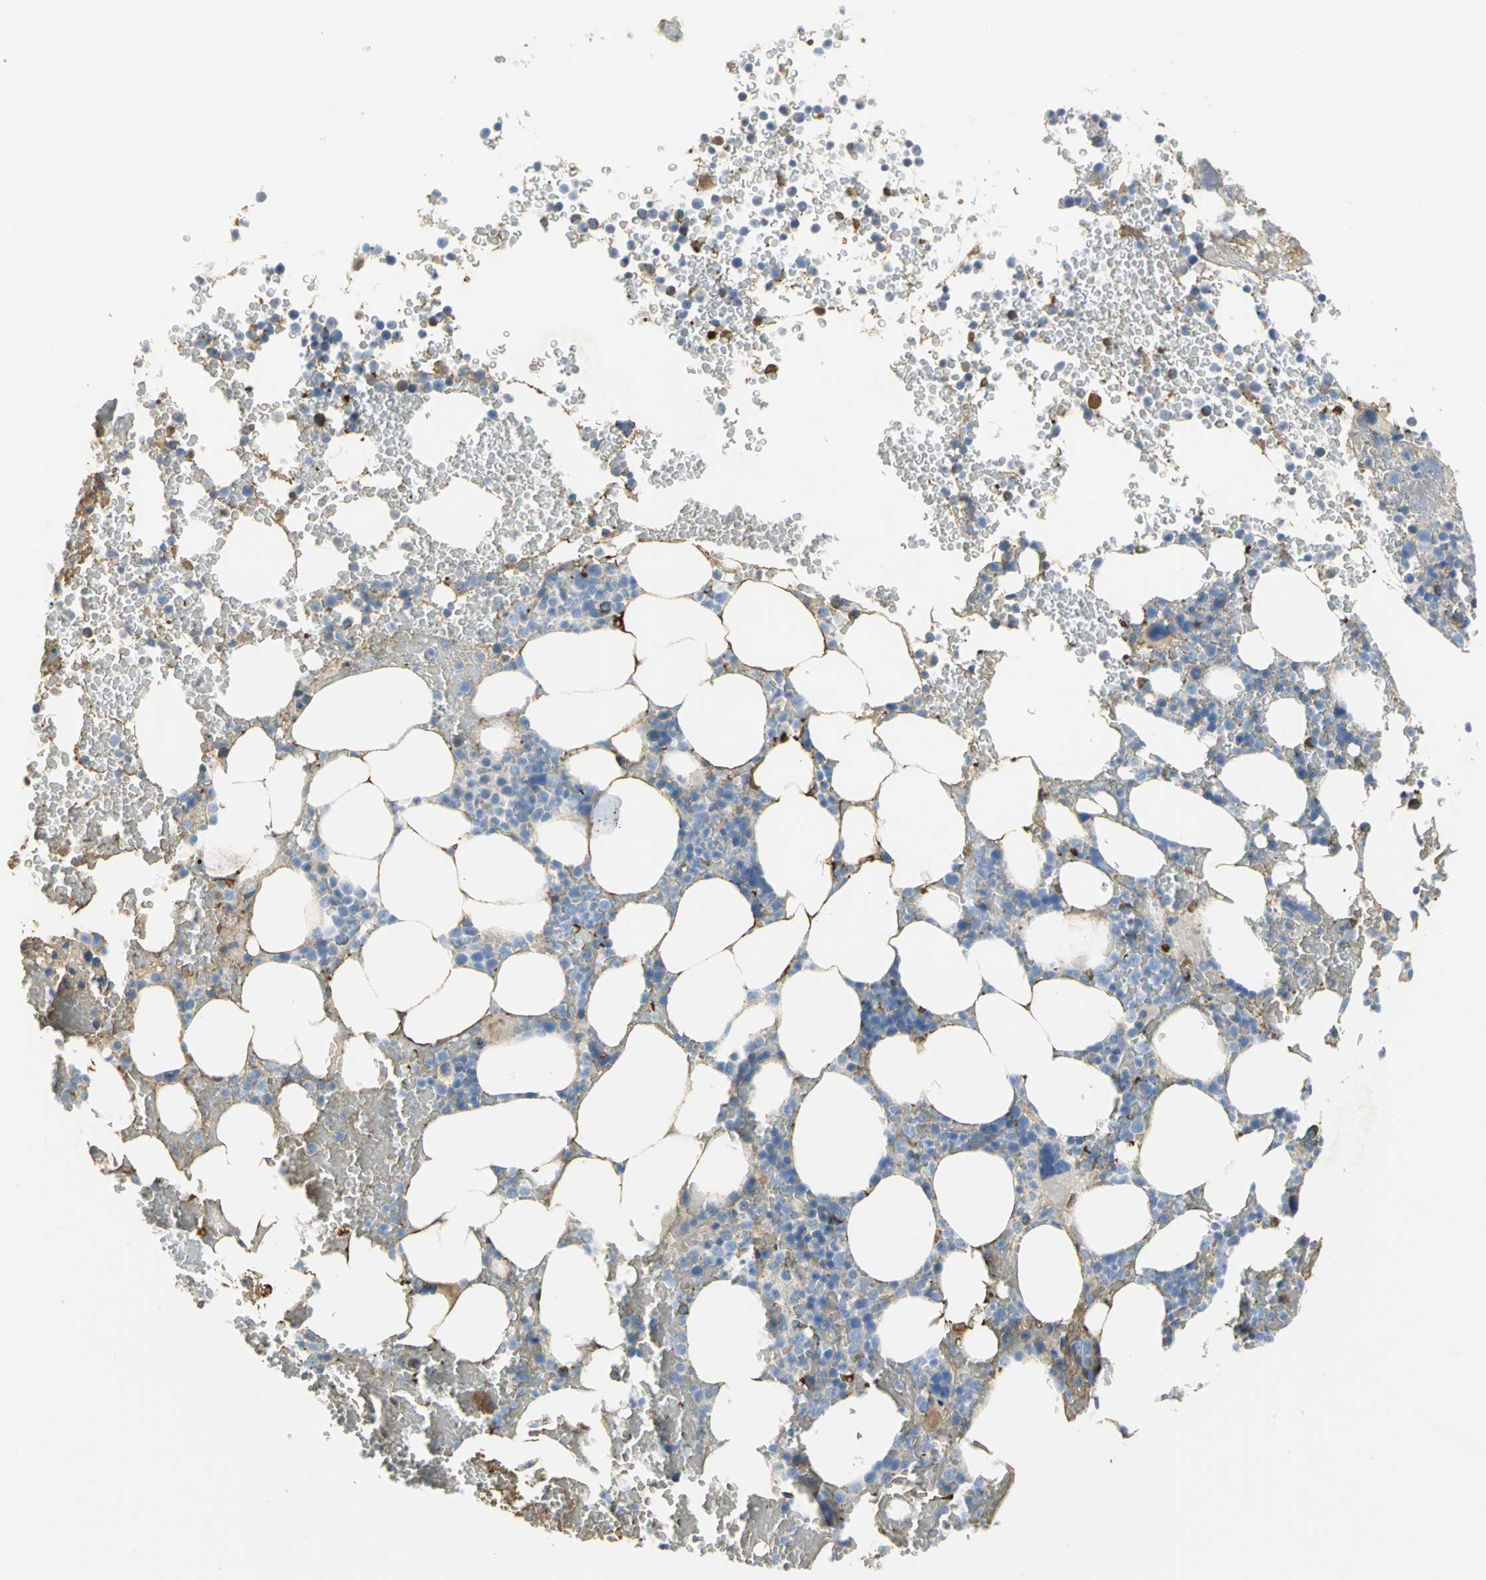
{"staining": {"intensity": "moderate", "quantity": "25%-75%", "location": "cytoplasmic/membranous"}, "tissue": "bone marrow", "cell_type": "Hematopoietic cells", "image_type": "normal", "snomed": [{"axis": "morphology", "description": "Normal tissue, NOS"}, {"axis": "topography", "description": "Bone marrow"}], "caption": "The micrograph displays staining of benign bone marrow, revealing moderate cytoplasmic/membranous protein expression (brown color) within hematopoietic cells.", "gene": "GYG2", "patient": {"sex": "female", "age": 66}}